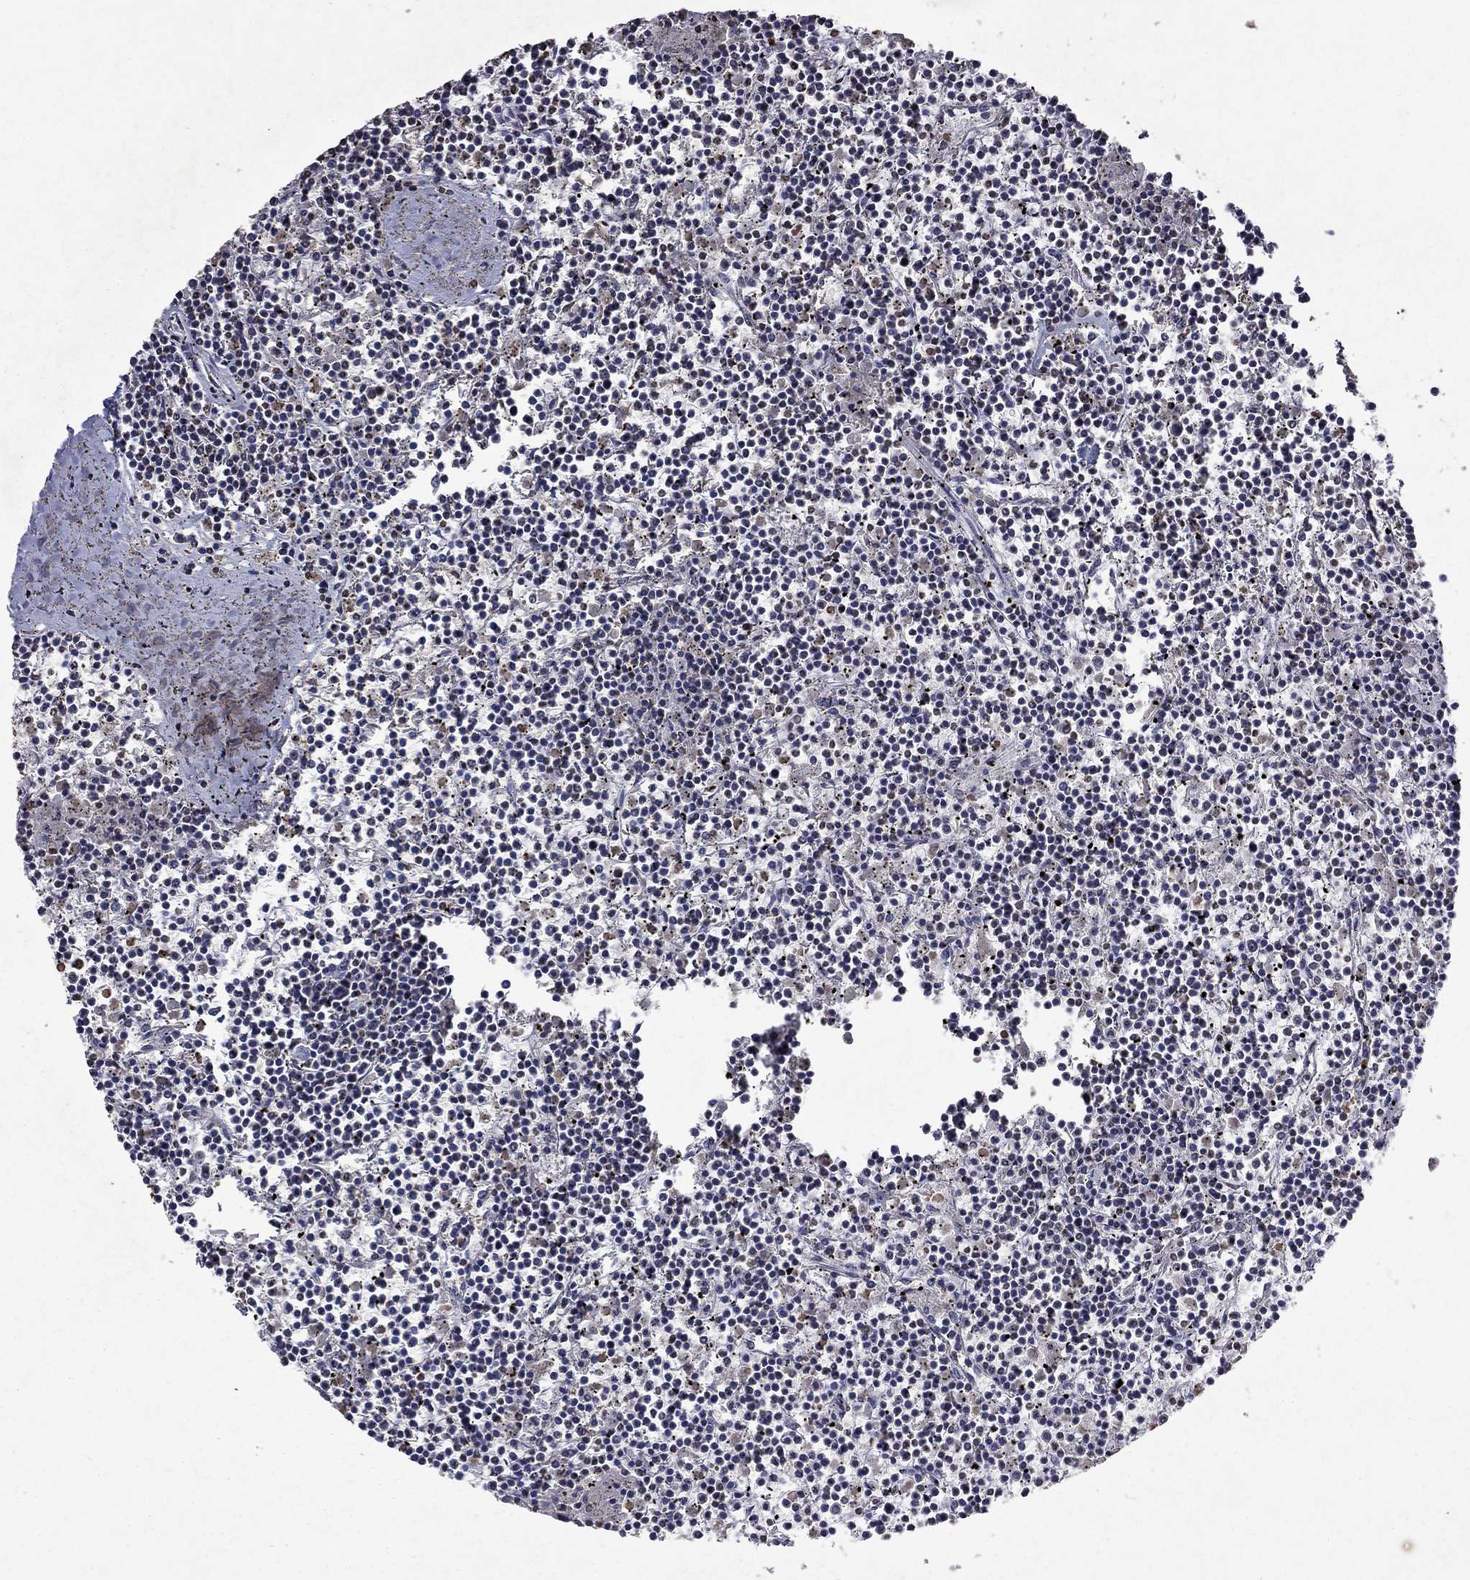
{"staining": {"intensity": "negative", "quantity": "none", "location": "none"}, "tissue": "lymphoma", "cell_type": "Tumor cells", "image_type": "cancer", "snomed": [{"axis": "morphology", "description": "Malignant lymphoma, non-Hodgkin's type, Low grade"}, {"axis": "topography", "description": "Spleen"}], "caption": "This is an immunohistochemistry (IHC) photomicrograph of human lymphoma. There is no staining in tumor cells.", "gene": "TTC38", "patient": {"sex": "female", "age": 19}}